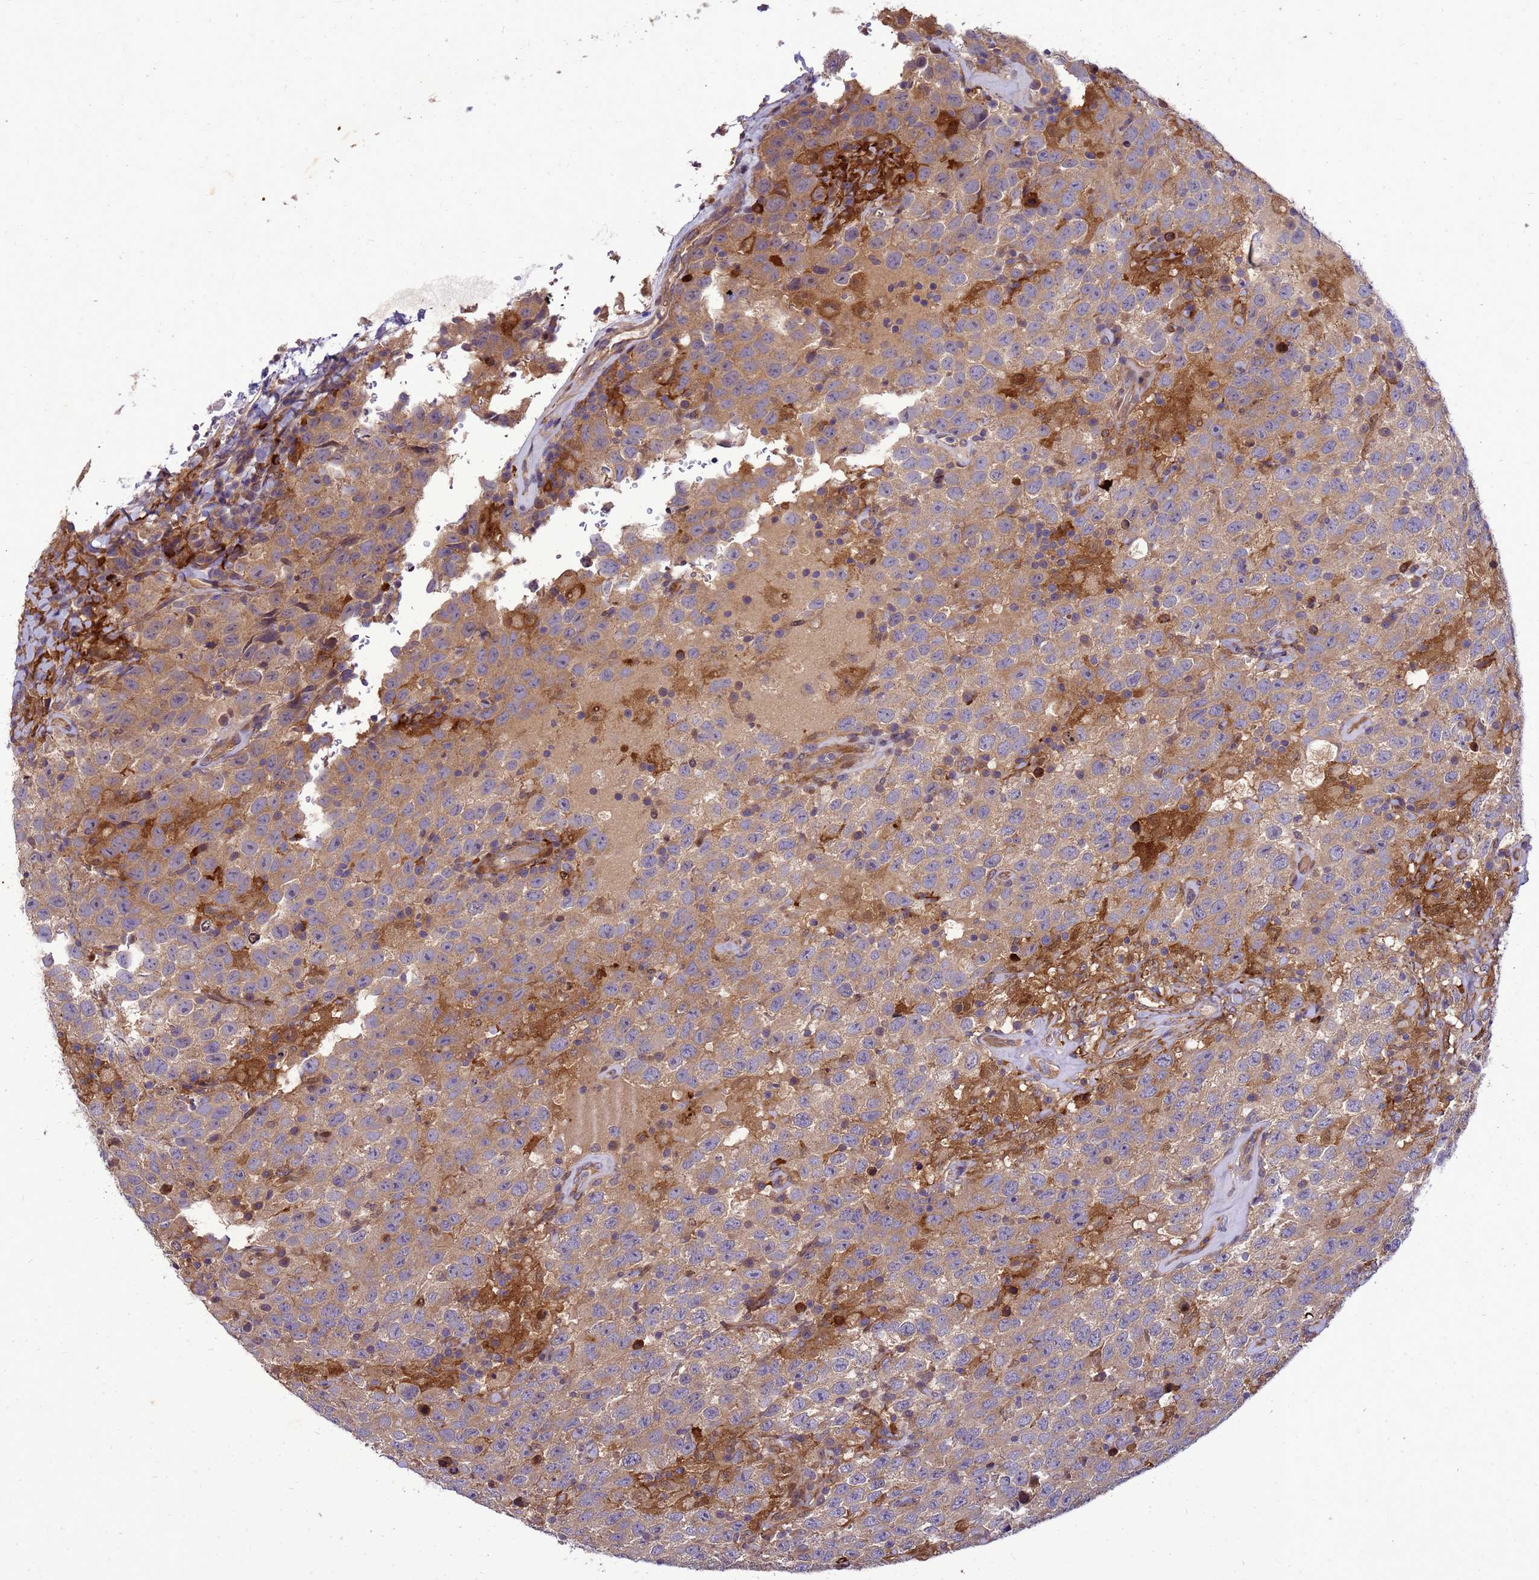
{"staining": {"intensity": "weak", "quantity": "25%-75%", "location": "cytoplasmic/membranous"}, "tissue": "testis cancer", "cell_type": "Tumor cells", "image_type": "cancer", "snomed": [{"axis": "morphology", "description": "Seminoma, NOS"}, {"axis": "topography", "description": "Testis"}], "caption": "Immunohistochemistry image of neoplastic tissue: human seminoma (testis) stained using IHC exhibits low levels of weak protein expression localized specifically in the cytoplasmic/membranous of tumor cells, appearing as a cytoplasmic/membranous brown color.", "gene": "RNF215", "patient": {"sex": "male", "age": 41}}